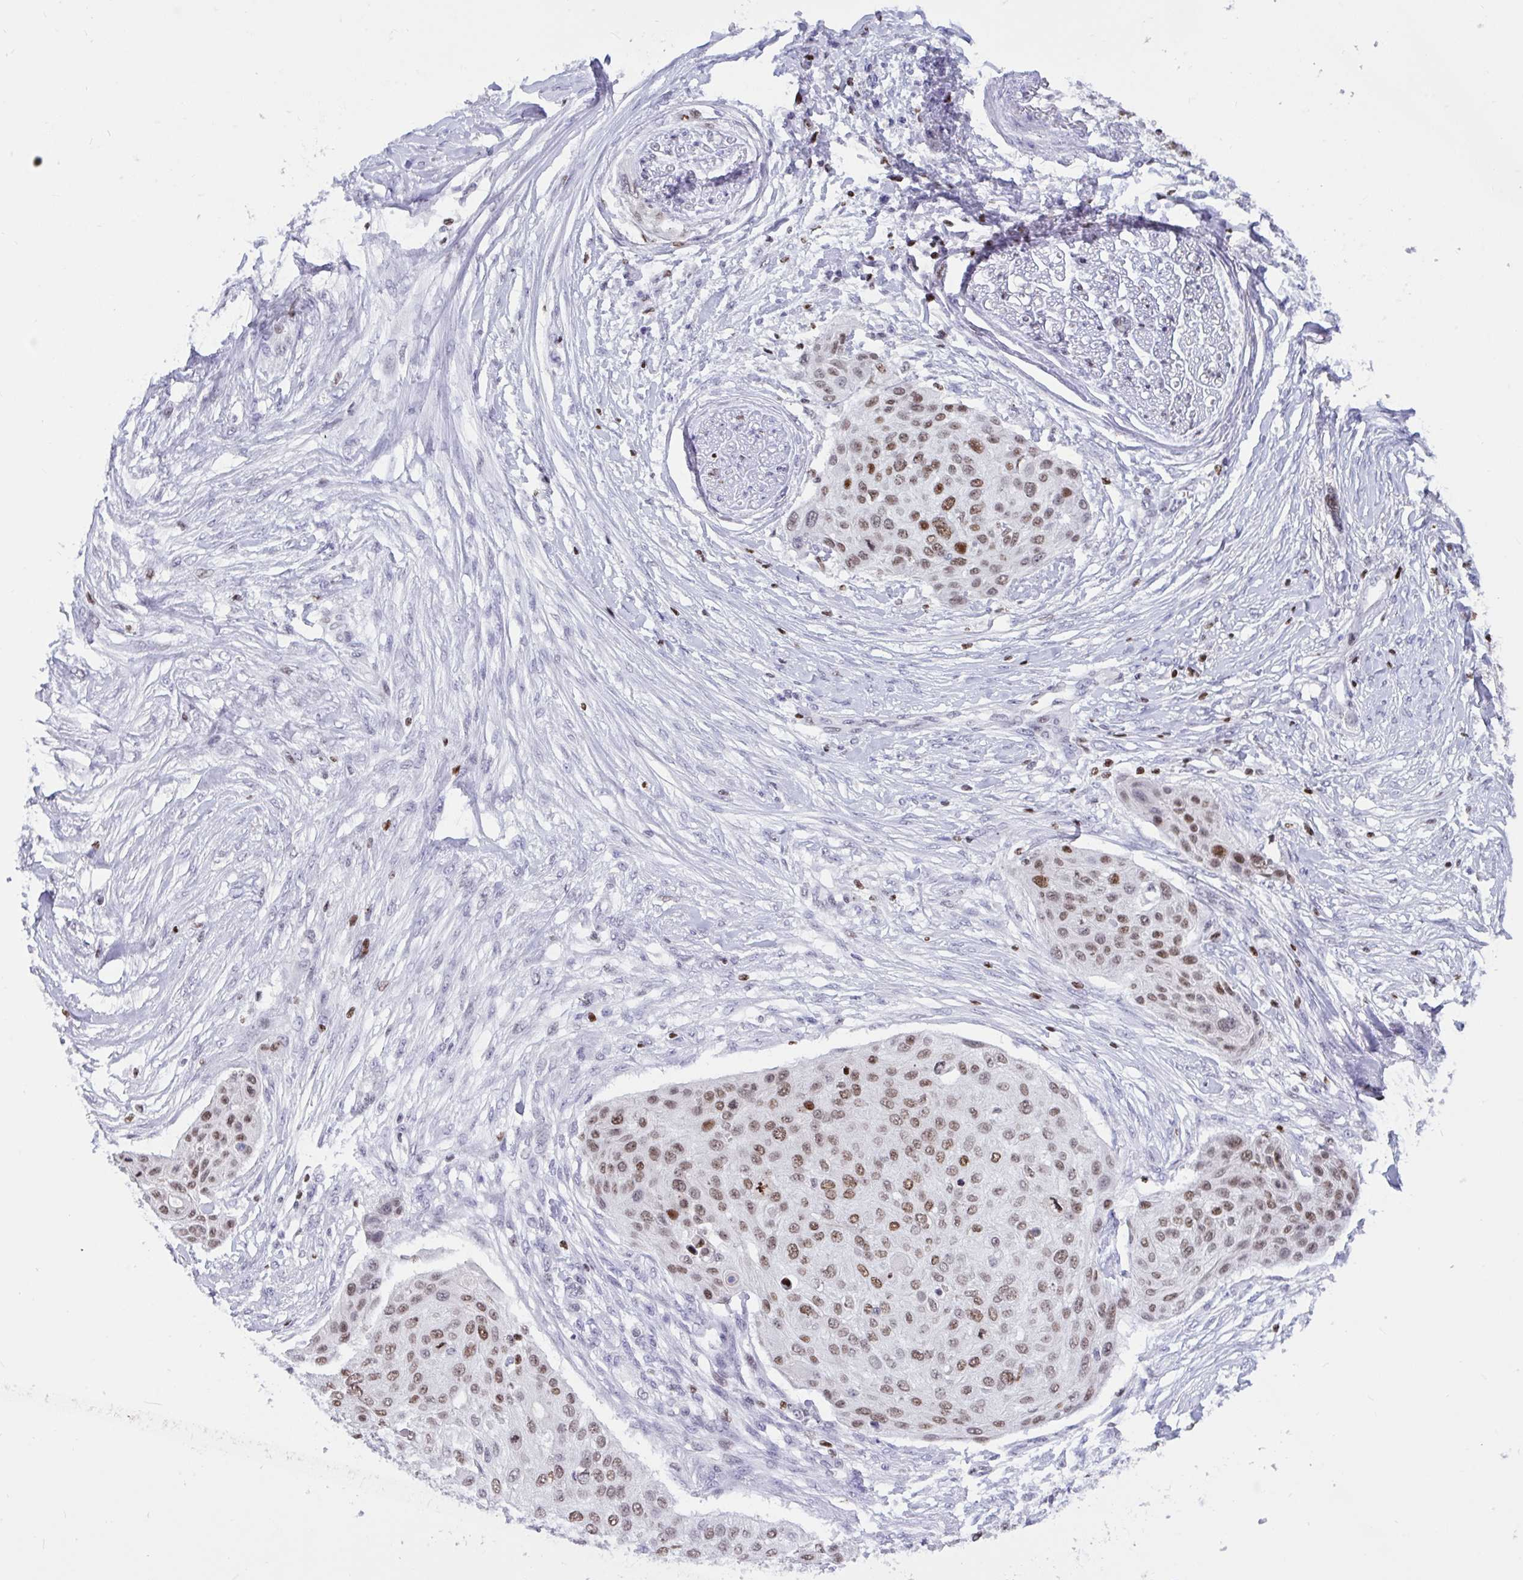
{"staining": {"intensity": "moderate", "quantity": ">75%", "location": "nuclear"}, "tissue": "skin cancer", "cell_type": "Tumor cells", "image_type": "cancer", "snomed": [{"axis": "morphology", "description": "Squamous cell carcinoma, NOS"}, {"axis": "topography", "description": "Skin"}], "caption": "IHC of human skin squamous cell carcinoma demonstrates medium levels of moderate nuclear expression in about >75% of tumor cells.", "gene": "HMGB2", "patient": {"sex": "female", "age": 87}}